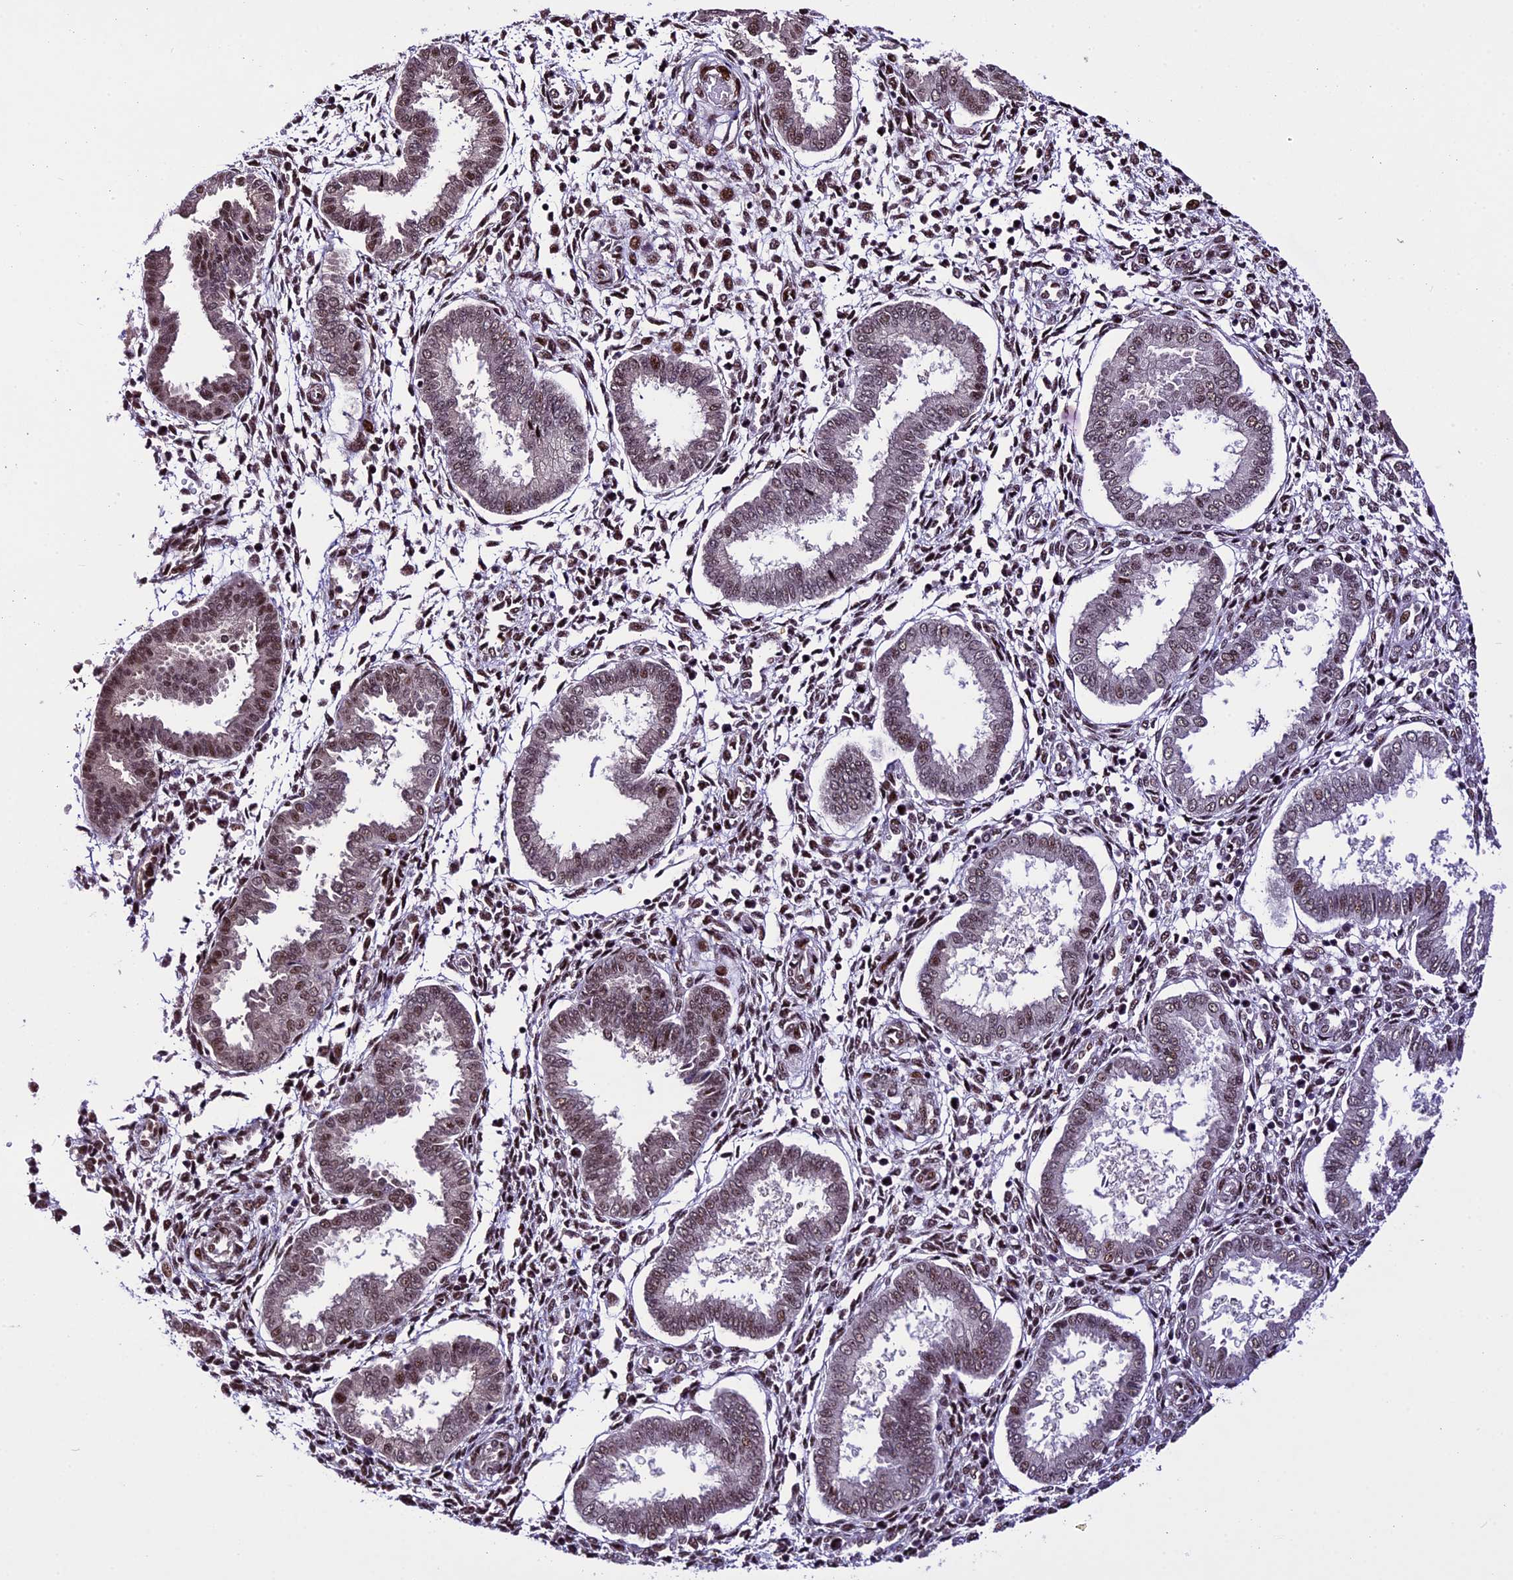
{"staining": {"intensity": "moderate", "quantity": "25%-75%", "location": "nuclear"}, "tissue": "endometrium", "cell_type": "Cells in endometrial stroma", "image_type": "normal", "snomed": [{"axis": "morphology", "description": "Normal tissue, NOS"}, {"axis": "topography", "description": "Endometrium"}], "caption": "Endometrium stained for a protein (brown) exhibits moderate nuclear positive positivity in approximately 25%-75% of cells in endometrial stroma.", "gene": "TCP11L2", "patient": {"sex": "female", "age": 24}}